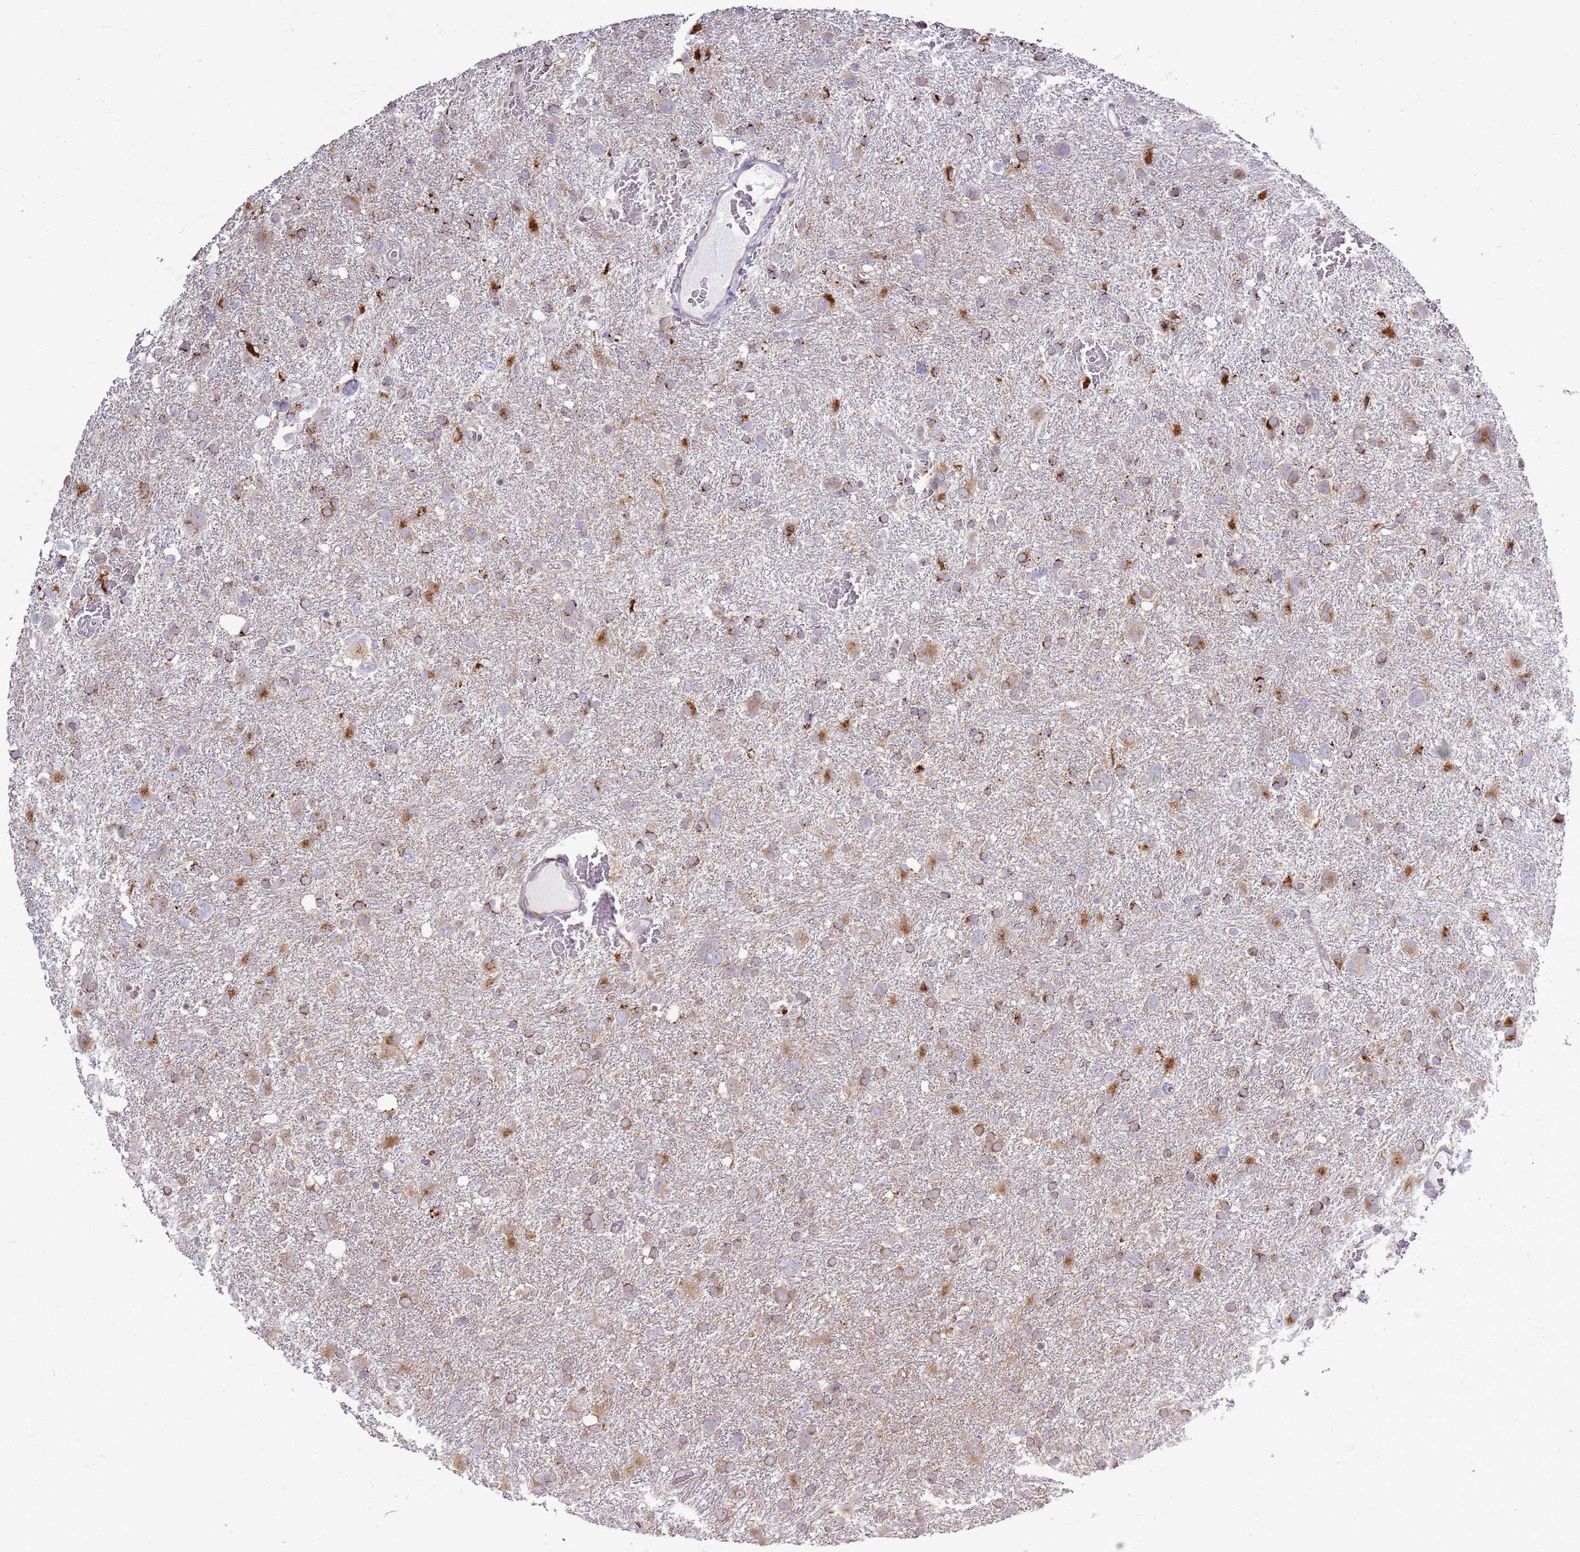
{"staining": {"intensity": "moderate", "quantity": "25%-75%", "location": "cytoplasmic/membranous"}, "tissue": "glioma", "cell_type": "Tumor cells", "image_type": "cancer", "snomed": [{"axis": "morphology", "description": "Glioma, malignant, High grade"}, {"axis": "topography", "description": "Brain"}], "caption": "Tumor cells show medium levels of moderate cytoplasmic/membranous expression in approximately 25%-75% of cells in glioma.", "gene": "TMED10", "patient": {"sex": "male", "age": 61}}